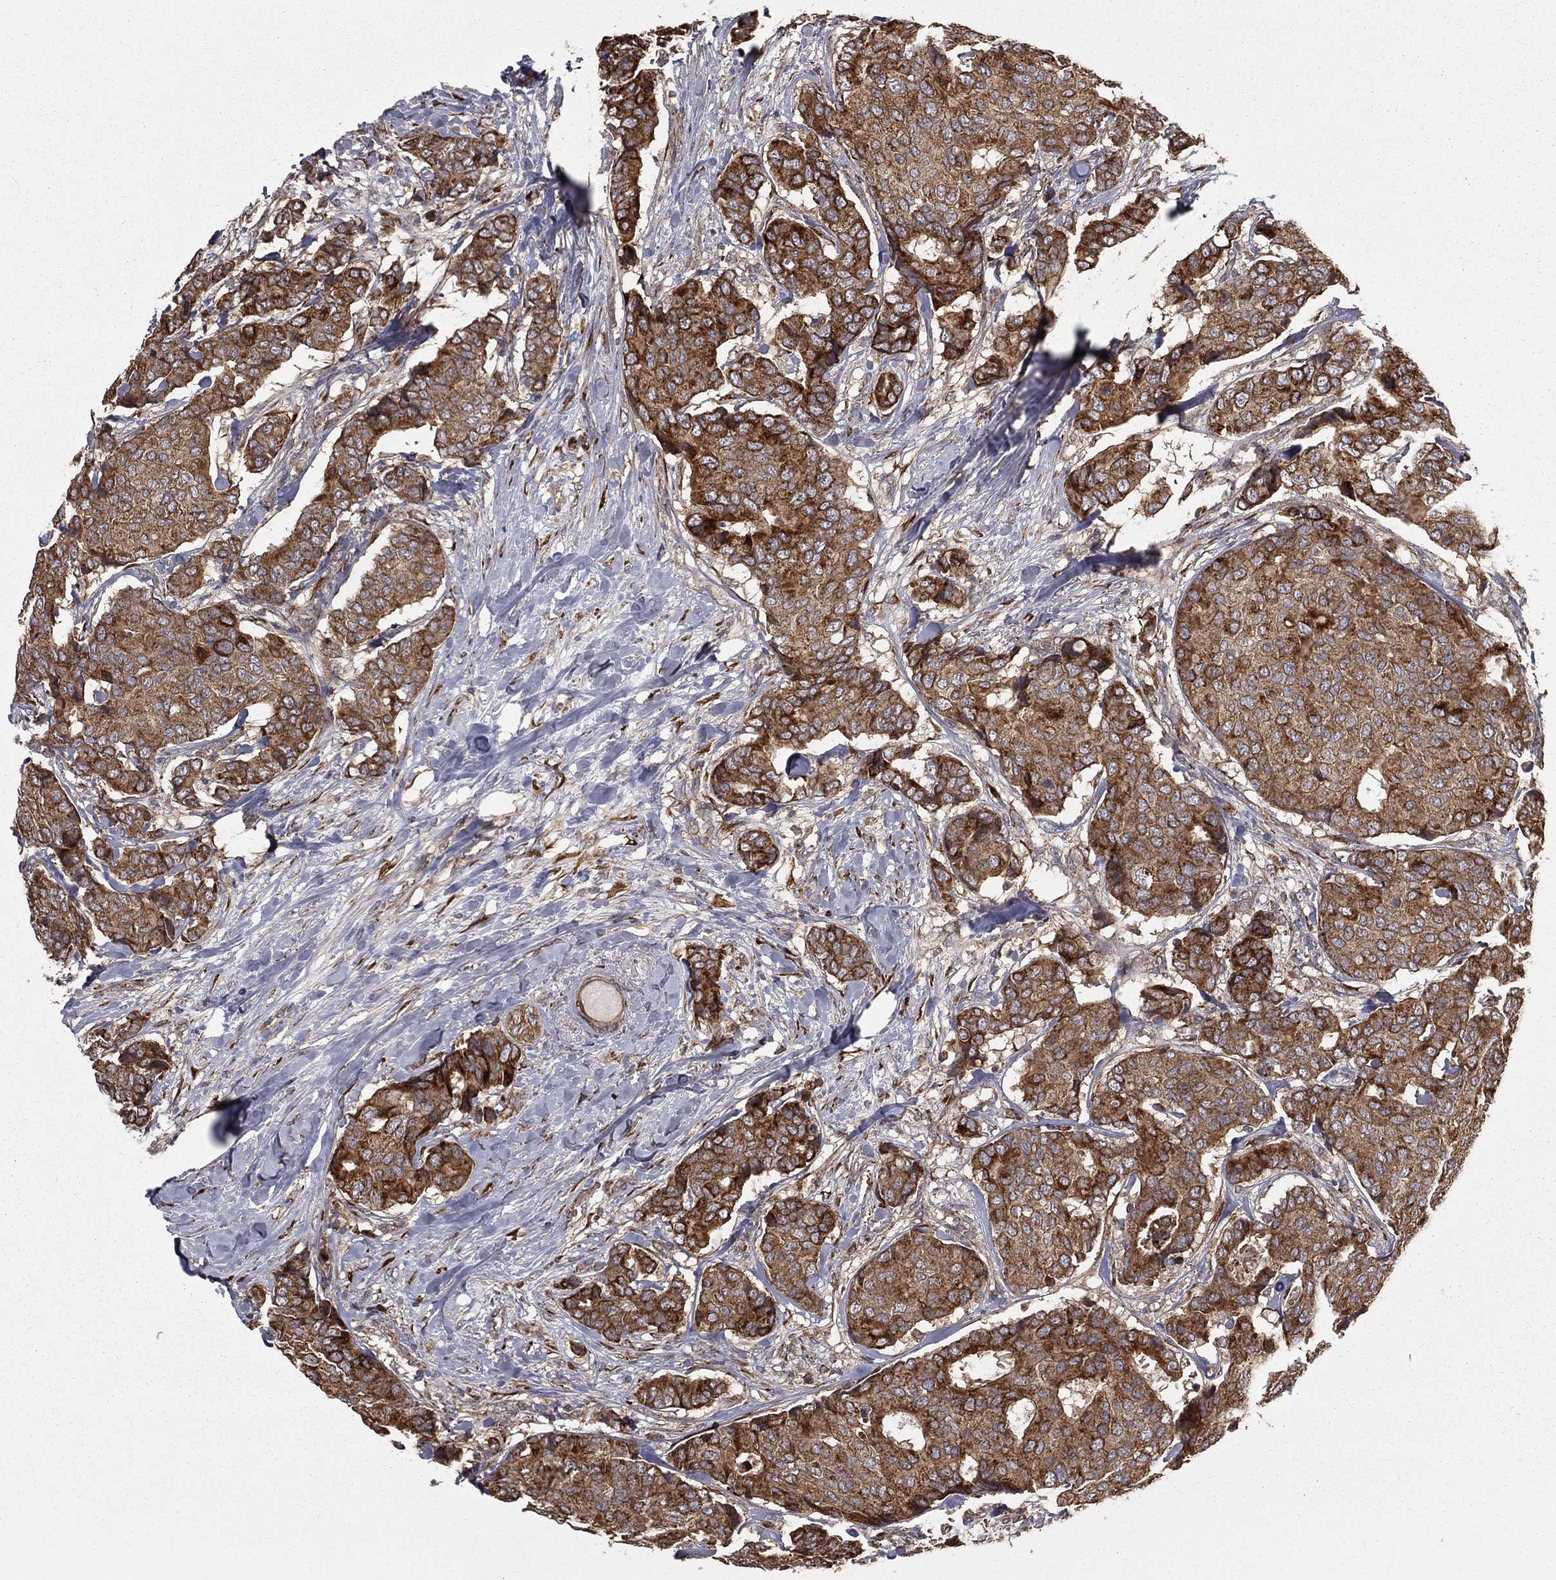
{"staining": {"intensity": "moderate", "quantity": ">75%", "location": "cytoplasmic/membranous"}, "tissue": "breast cancer", "cell_type": "Tumor cells", "image_type": "cancer", "snomed": [{"axis": "morphology", "description": "Duct carcinoma"}, {"axis": "topography", "description": "Breast"}], "caption": "The immunohistochemical stain highlights moderate cytoplasmic/membranous staining in tumor cells of breast cancer tissue.", "gene": "OLFML1", "patient": {"sex": "female", "age": 75}}